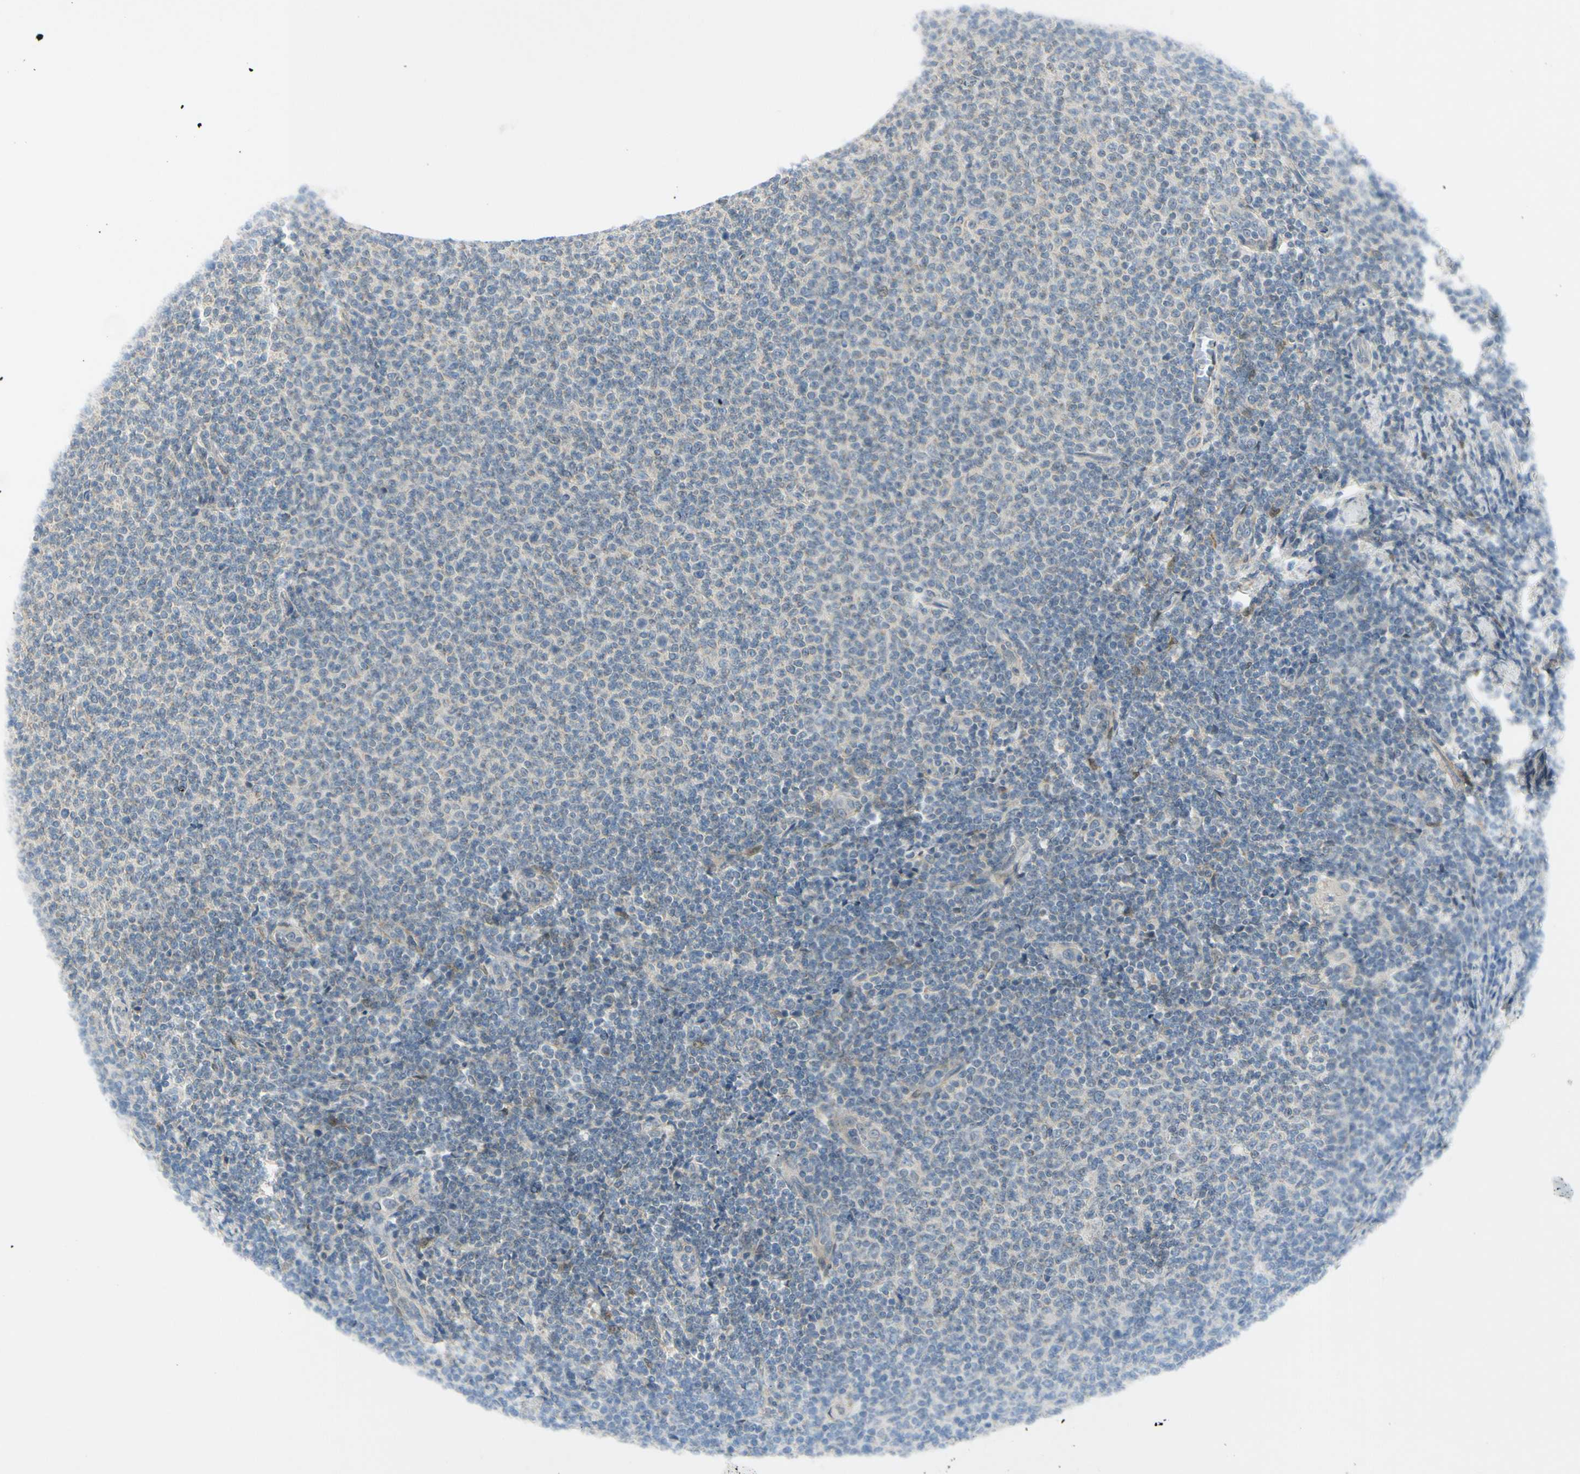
{"staining": {"intensity": "negative", "quantity": "none", "location": "none"}, "tissue": "lymphoma", "cell_type": "Tumor cells", "image_type": "cancer", "snomed": [{"axis": "morphology", "description": "Malignant lymphoma, non-Hodgkin's type, Low grade"}, {"axis": "topography", "description": "Lymph node"}], "caption": "A high-resolution photomicrograph shows immunohistochemistry (IHC) staining of low-grade malignant lymphoma, non-Hodgkin's type, which displays no significant staining in tumor cells.", "gene": "FHL2", "patient": {"sex": "male", "age": 66}}